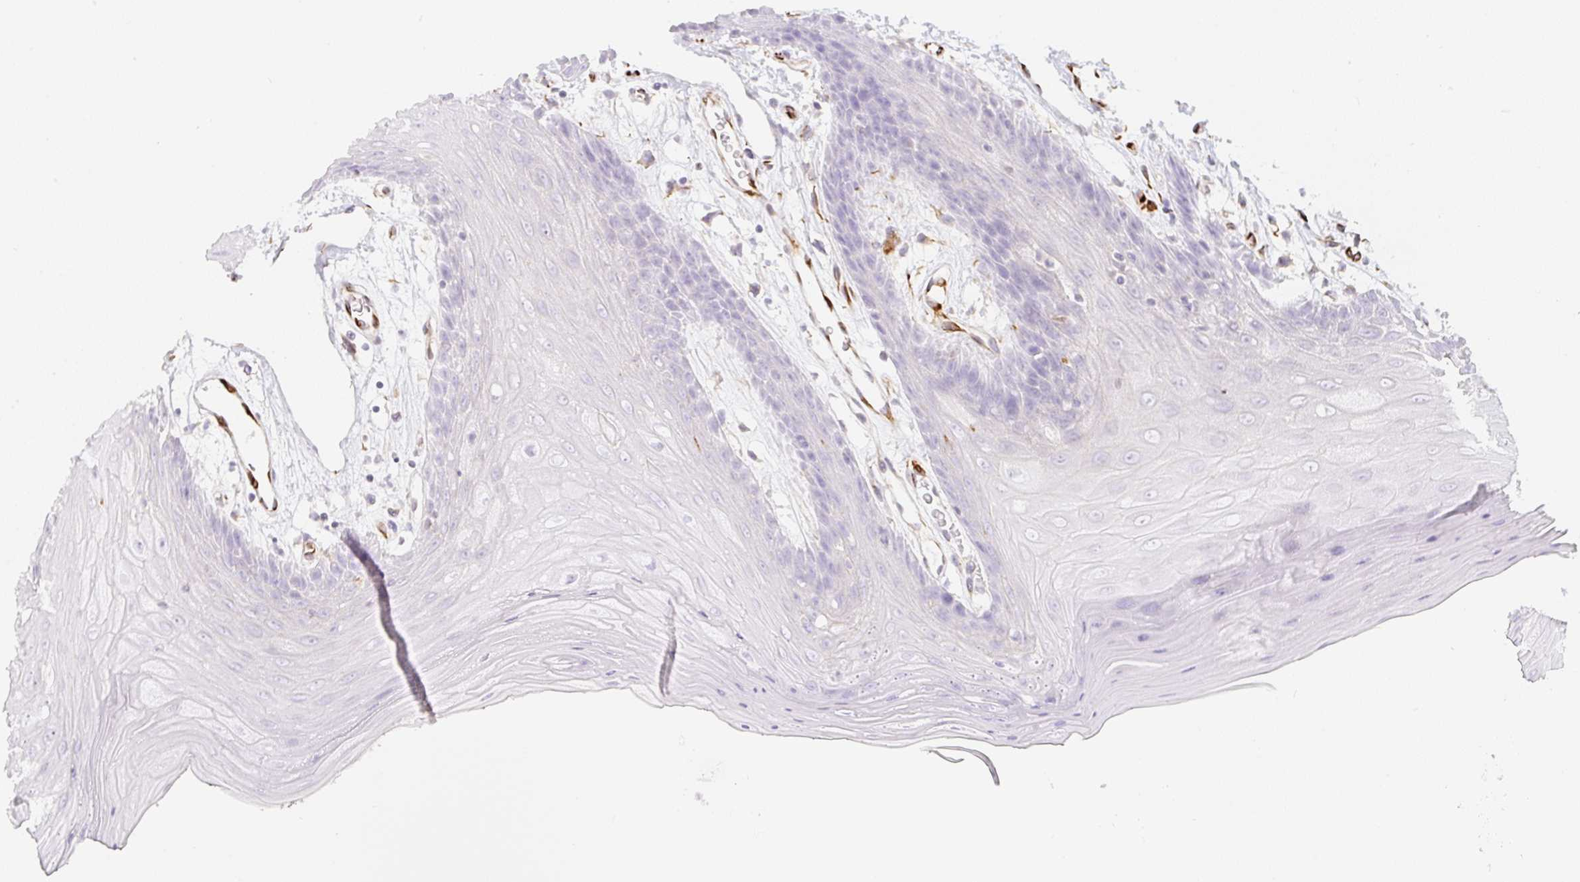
{"staining": {"intensity": "moderate", "quantity": "<25%", "location": "cytoplasmic/membranous"}, "tissue": "oral mucosa", "cell_type": "Squamous epithelial cells", "image_type": "normal", "snomed": [{"axis": "morphology", "description": "Normal tissue, NOS"}, {"axis": "topography", "description": "Oral tissue"}, {"axis": "topography", "description": "Tounge, NOS"}], "caption": "DAB immunohistochemical staining of unremarkable oral mucosa reveals moderate cytoplasmic/membranous protein positivity in approximately <25% of squamous epithelial cells. (DAB (3,3'-diaminobenzidine) IHC with brightfield microscopy, high magnification).", "gene": "ZNF689", "patient": {"sex": "female", "age": 59}}